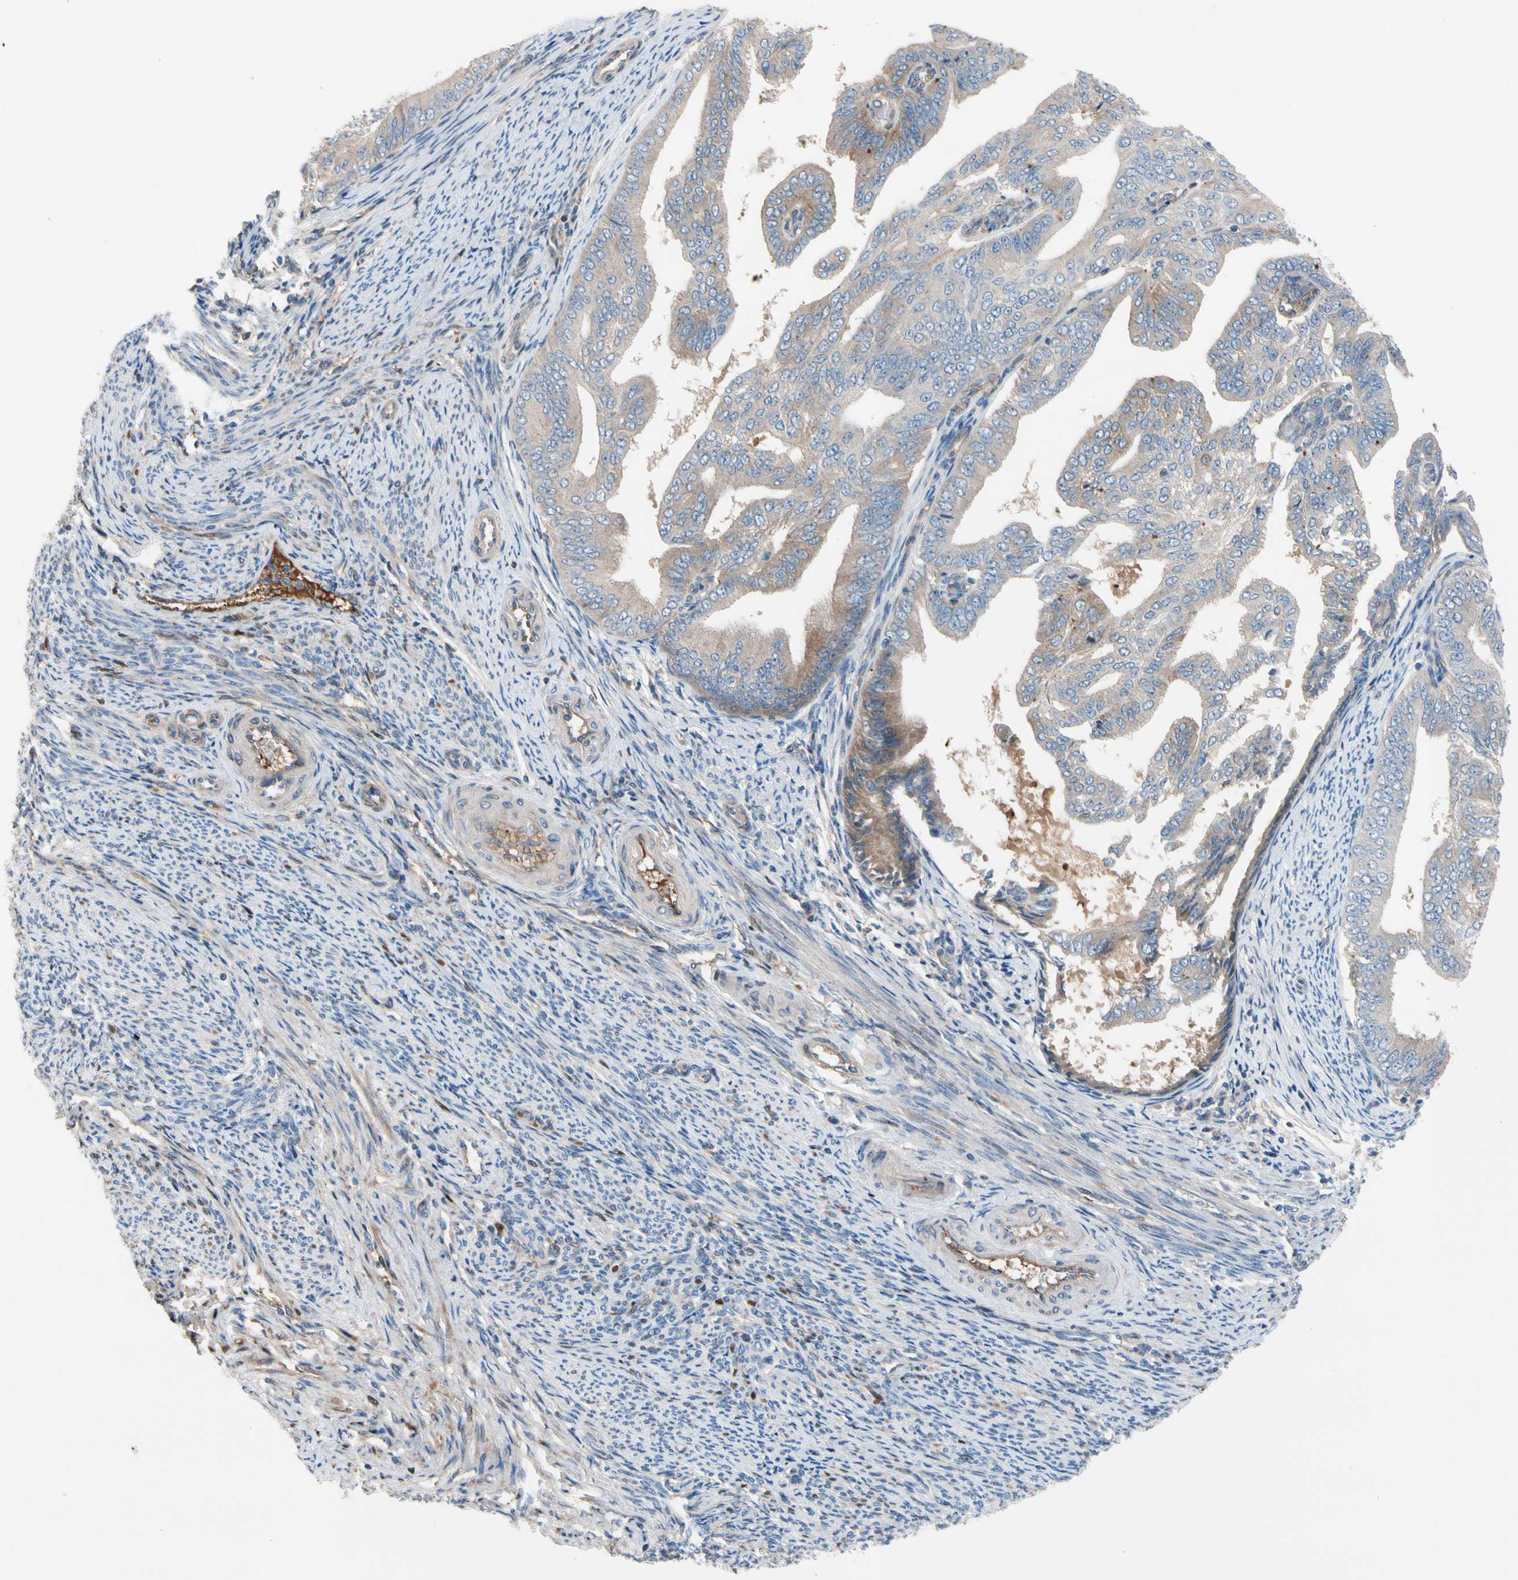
{"staining": {"intensity": "weak", "quantity": "25%-75%", "location": "cytoplasmic/membranous"}, "tissue": "endometrial cancer", "cell_type": "Tumor cells", "image_type": "cancer", "snomed": [{"axis": "morphology", "description": "Adenocarcinoma, NOS"}, {"axis": "topography", "description": "Endometrium"}], "caption": "High-power microscopy captured an immunohistochemistry (IHC) image of endometrial cancer (adenocarcinoma), revealing weak cytoplasmic/membranous positivity in about 25%-75% of tumor cells. (Stains: DAB in brown, nuclei in blue, Microscopy: brightfield microscopy at high magnification).", "gene": "ENTREP3", "patient": {"sex": "female", "age": 58}}